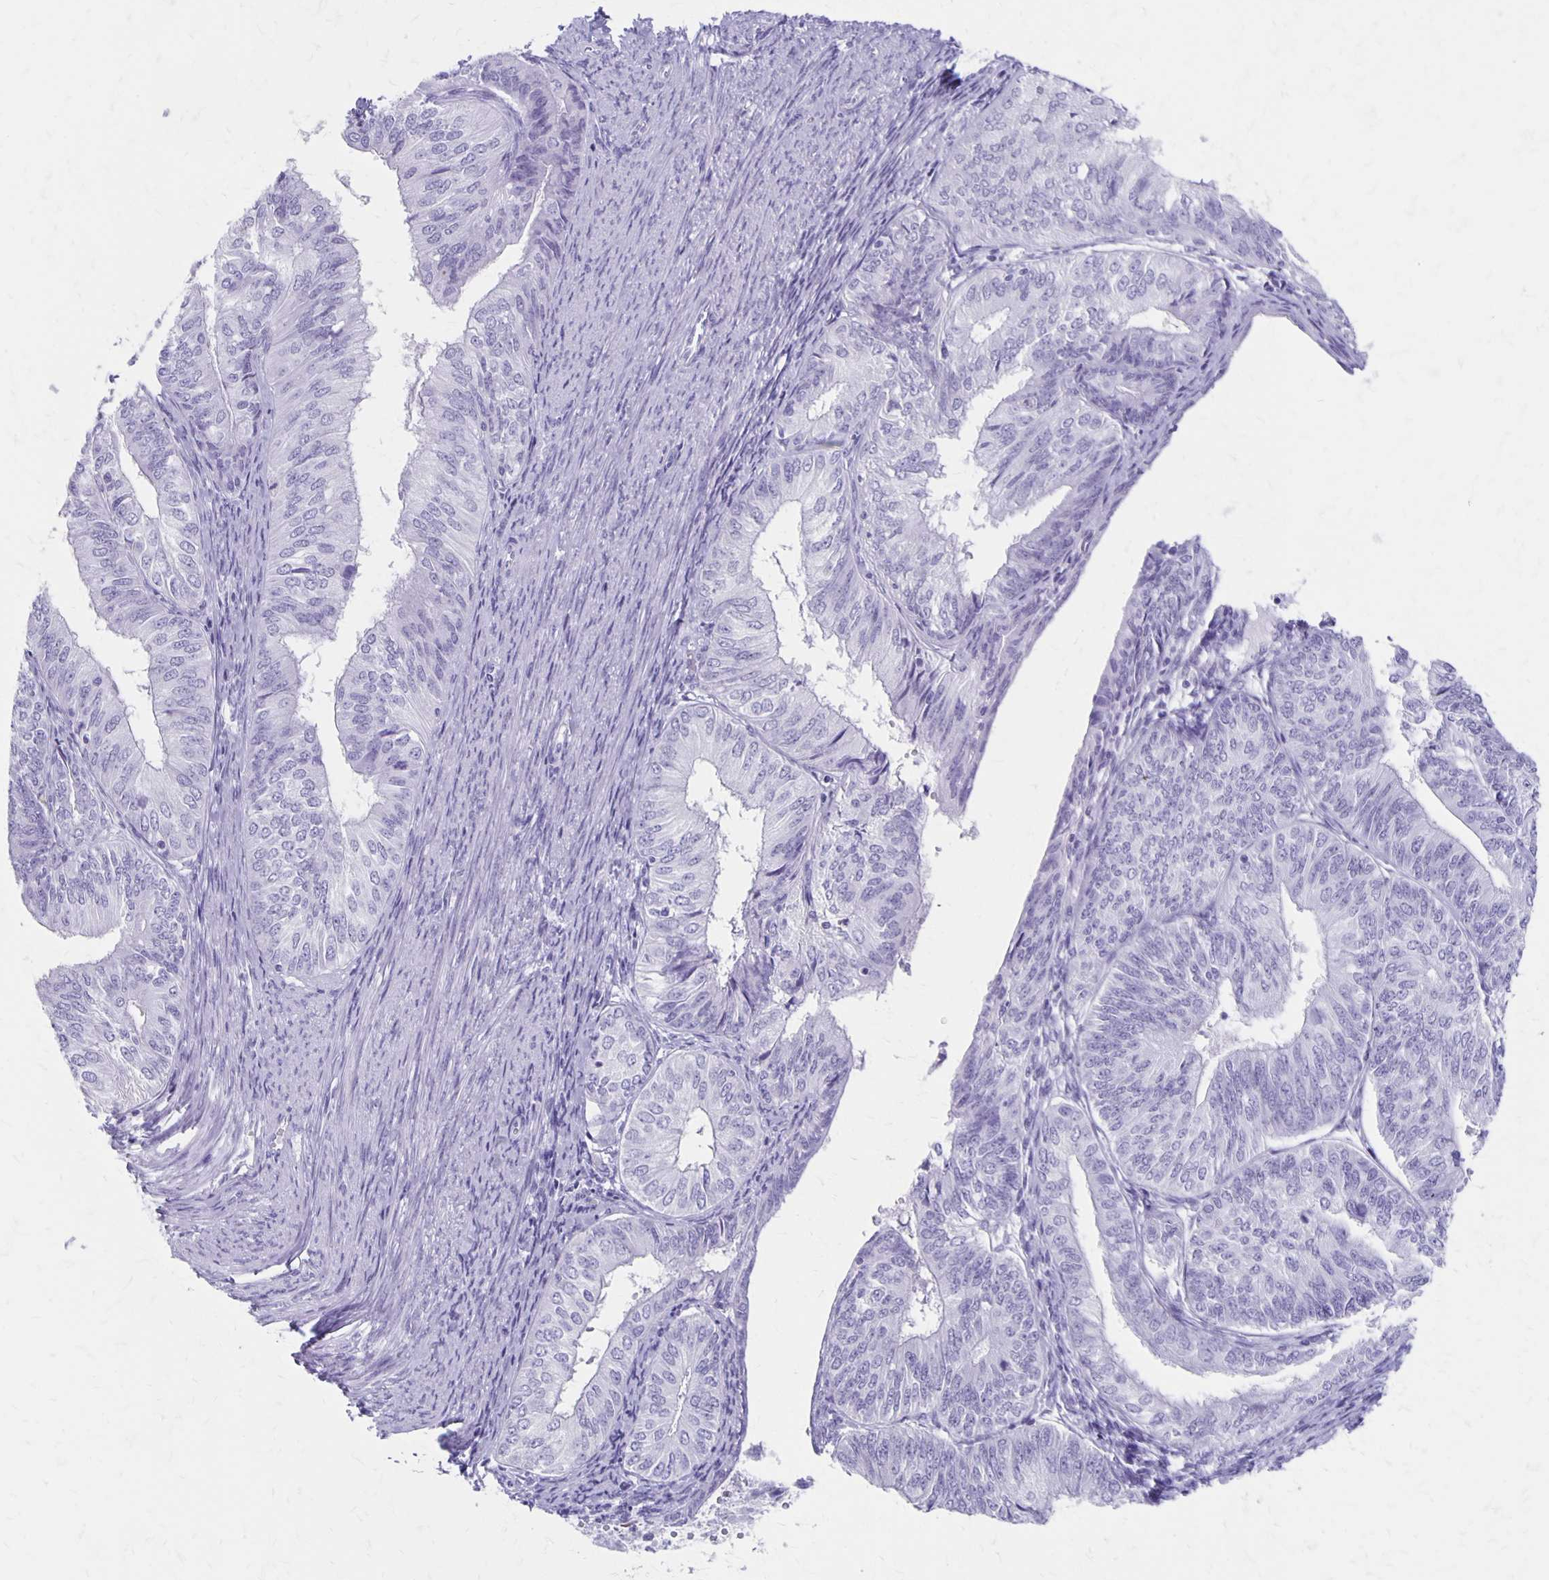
{"staining": {"intensity": "negative", "quantity": "none", "location": "none"}, "tissue": "endometrial cancer", "cell_type": "Tumor cells", "image_type": "cancer", "snomed": [{"axis": "morphology", "description": "Adenocarcinoma, NOS"}, {"axis": "topography", "description": "Endometrium"}], "caption": "Adenocarcinoma (endometrial) was stained to show a protein in brown. There is no significant expression in tumor cells.", "gene": "MAGEC2", "patient": {"sex": "female", "age": 58}}